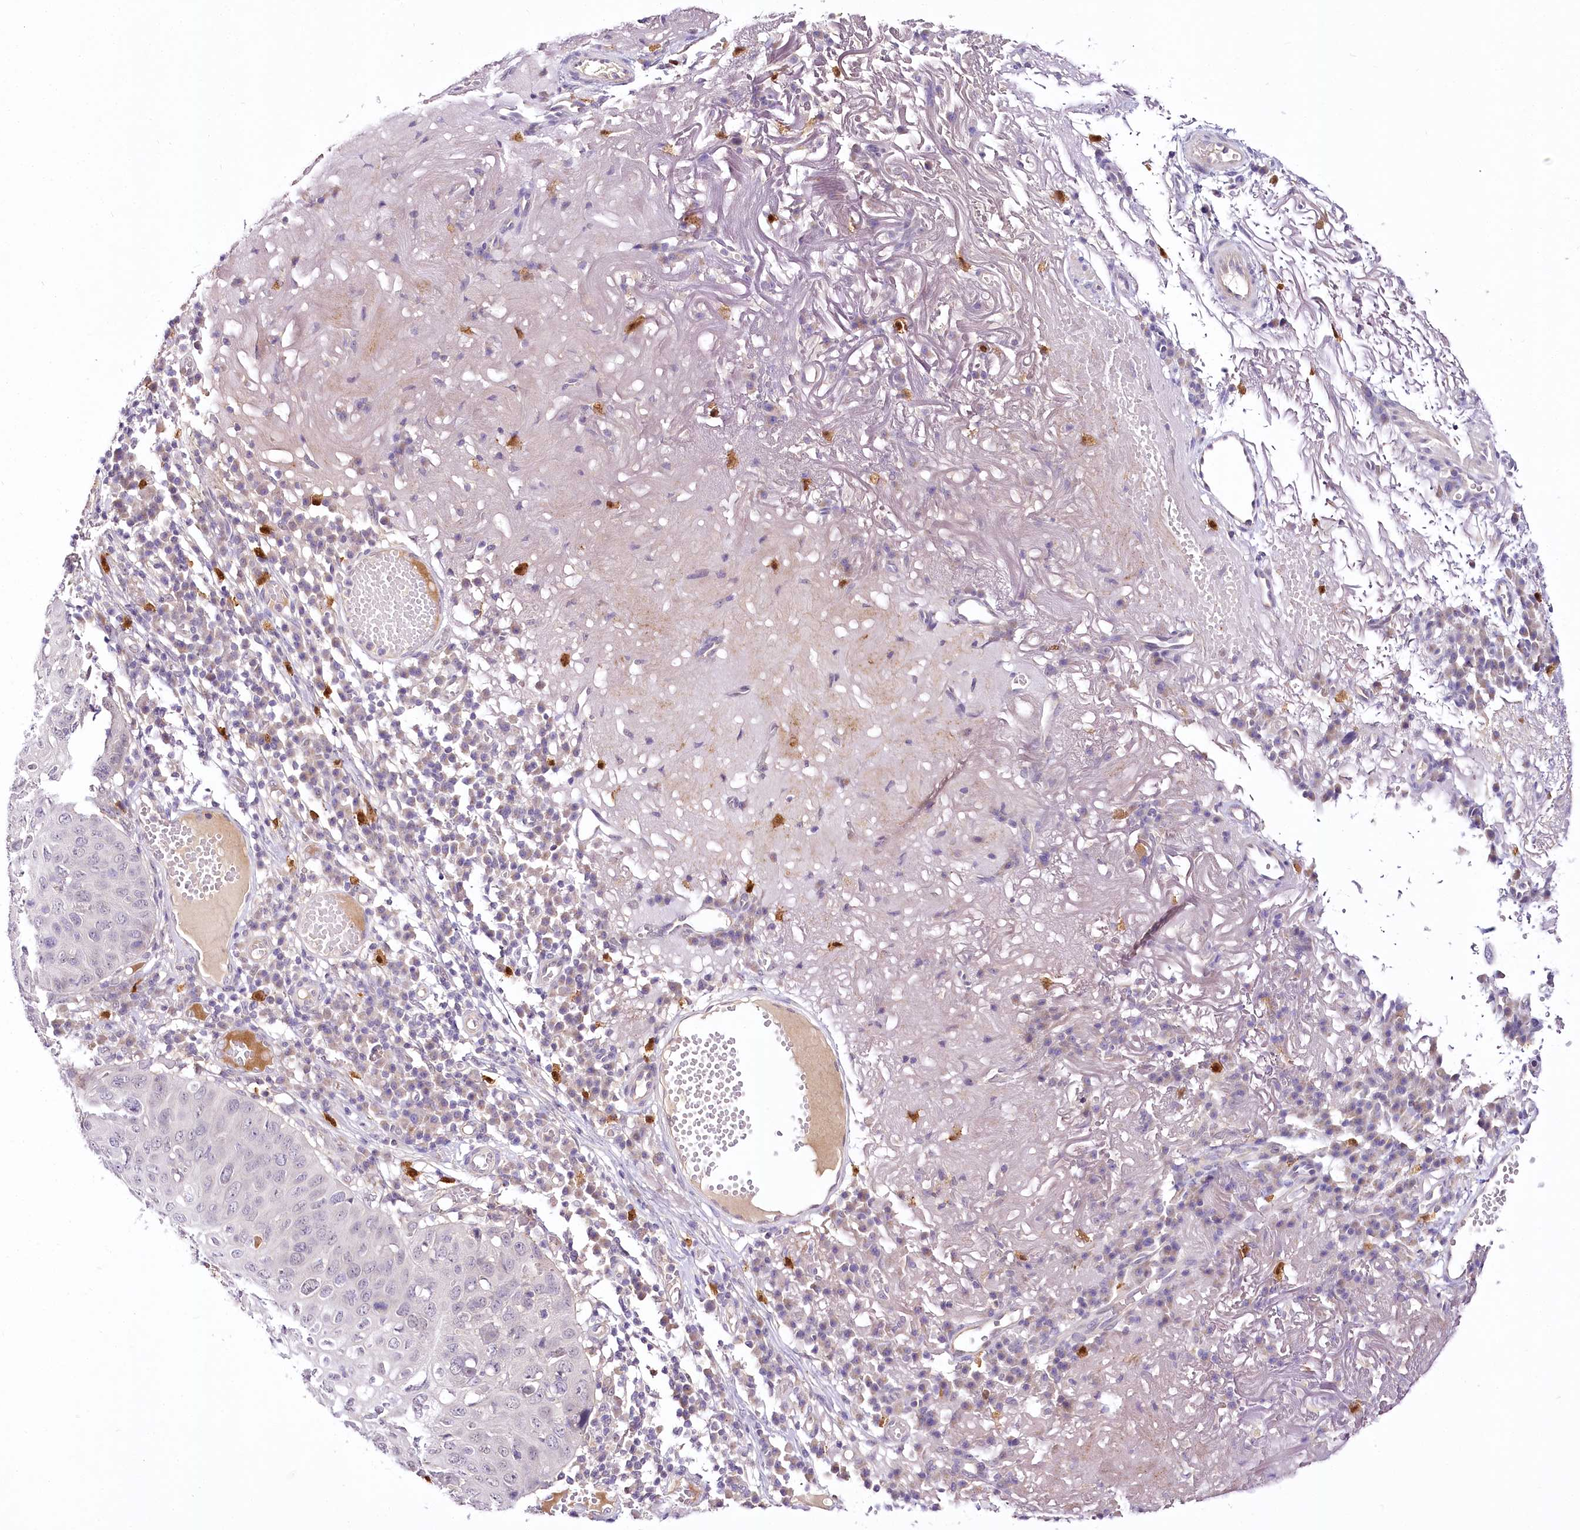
{"staining": {"intensity": "negative", "quantity": "none", "location": "none"}, "tissue": "skin cancer", "cell_type": "Tumor cells", "image_type": "cancer", "snomed": [{"axis": "morphology", "description": "Squamous cell carcinoma, NOS"}, {"axis": "topography", "description": "Skin"}], "caption": "High magnification brightfield microscopy of skin squamous cell carcinoma stained with DAB (brown) and counterstained with hematoxylin (blue): tumor cells show no significant expression. (Stains: DAB IHC with hematoxylin counter stain, Microscopy: brightfield microscopy at high magnification).", "gene": "VWA5A", "patient": {"sex": "female", "age": 90}}